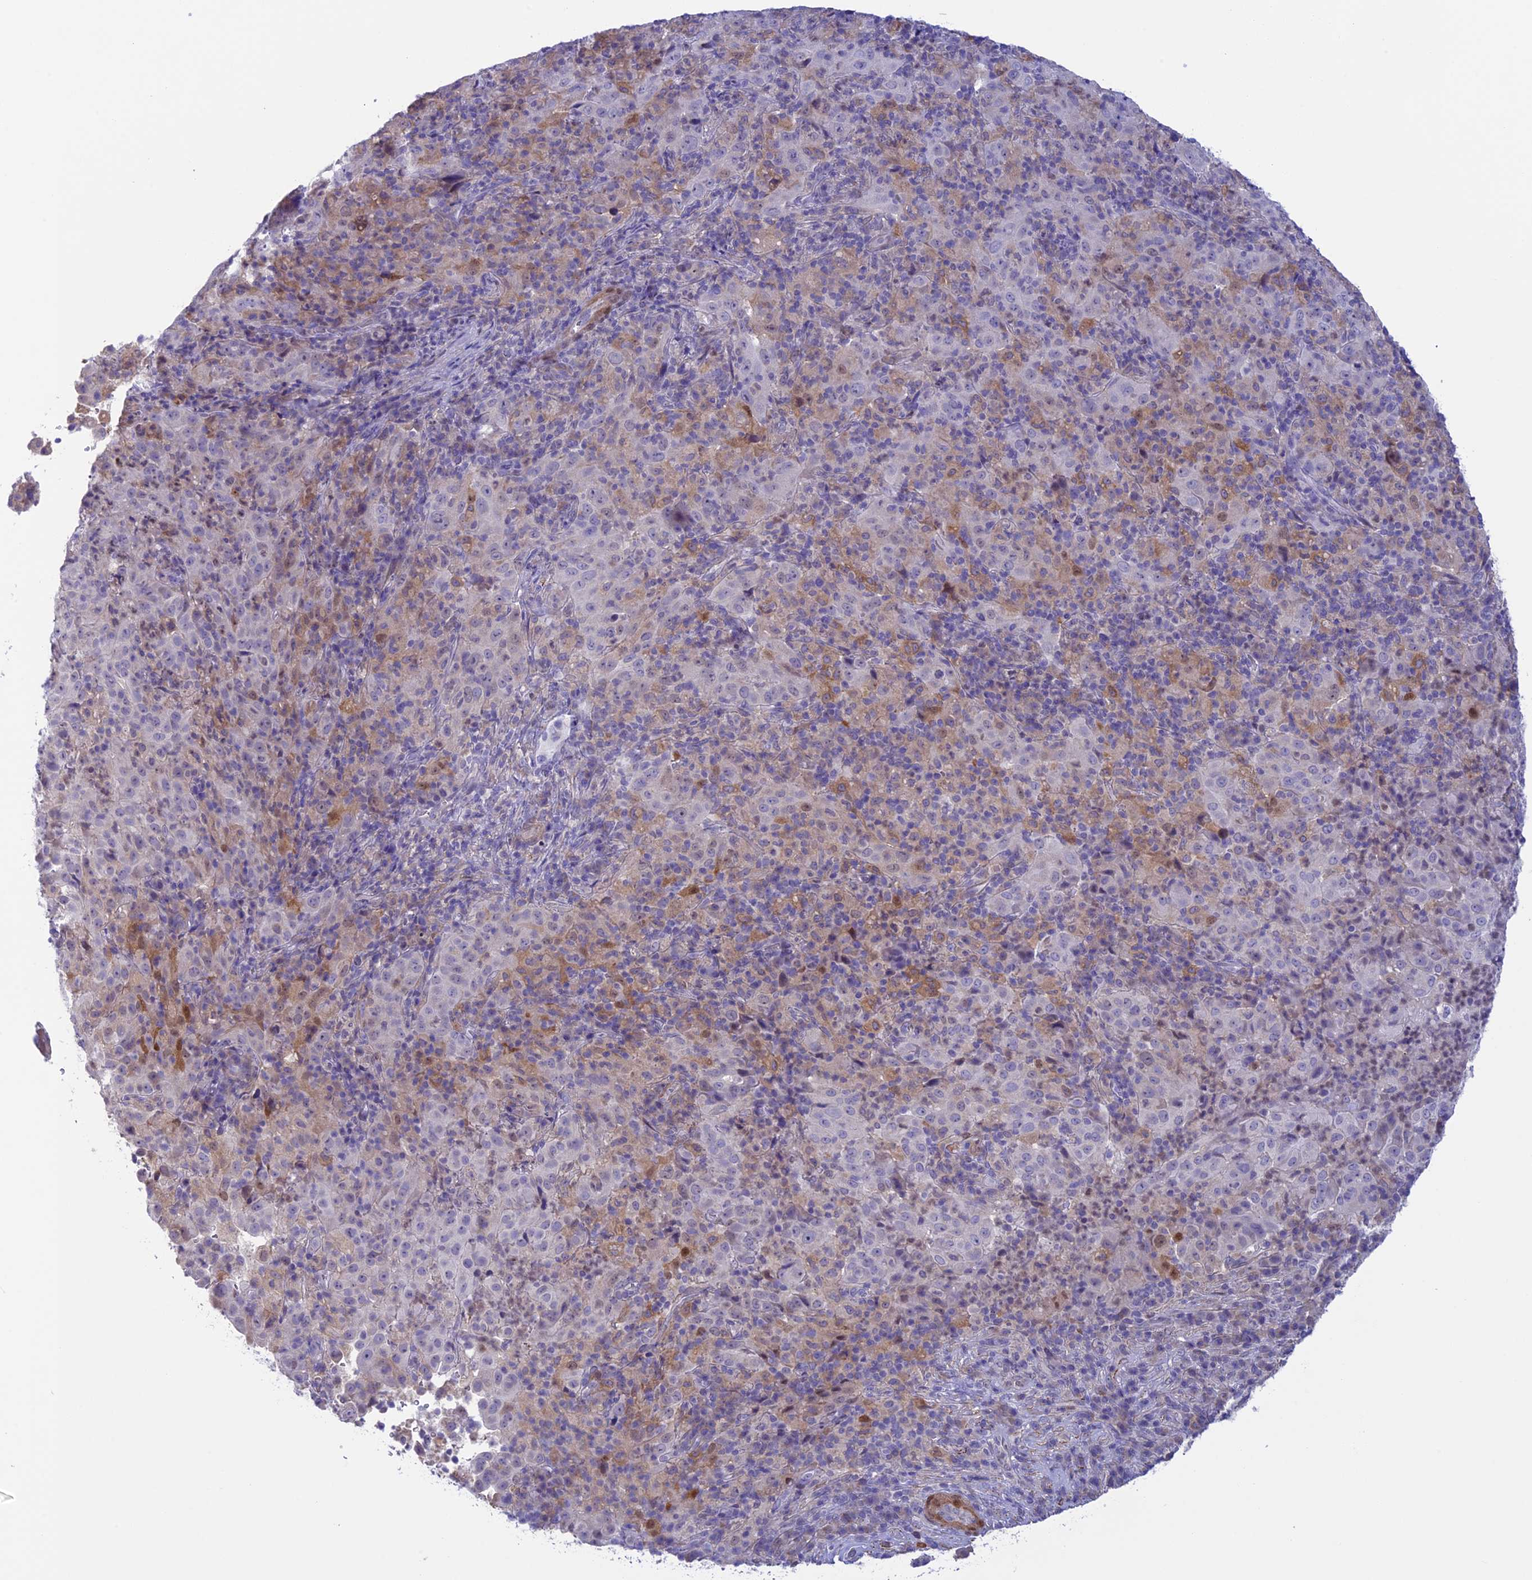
{"staining": {"intensity": "weak", "quantity": "<25%", "location": "cytoplasmic/membranous"}, "tissue": "pancreatic cancer", "cell_type": "Tumor cells", "image_type": "cancer", "snomed": [{"axis": "morphology", "description": "Adenocarcinoma, NOS"}, {"axis": "topography", "description": "Pancreas"}], "caption": "This micrograph is of adenocarcinoma (pancreatic) stained with IHC to label a protein in brown with the nuclei are counter-stained blue. There is no expression in tumor cells.", "gene": "IGSF6", "patient": {"sex": "male", "age": 63}}